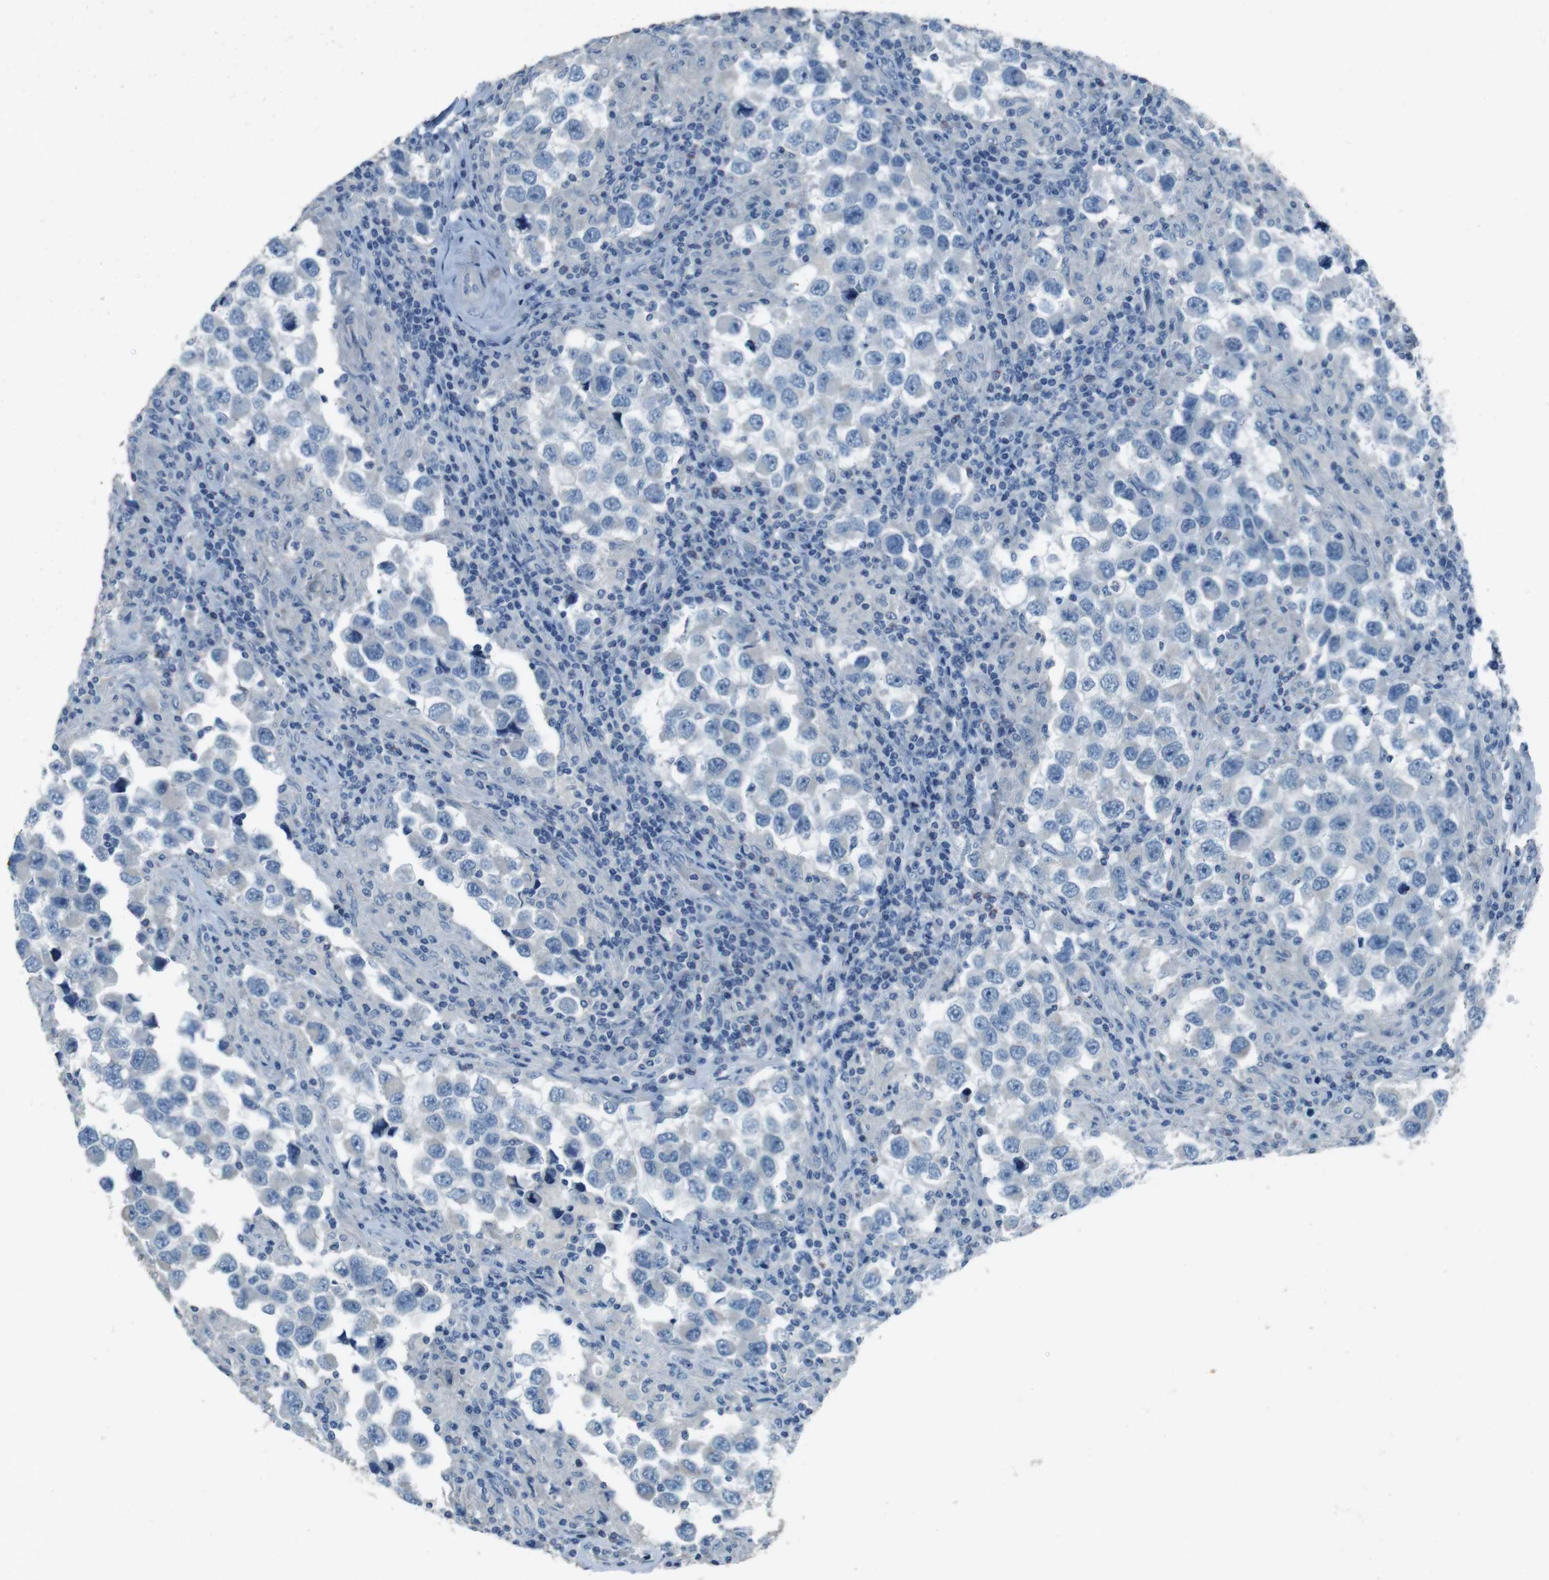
{"staining": {"intensity": "negative", "quantity": "none", "location": "none"}, "tissue": "testis cancer", "cell_type": "Tumor cells", "image_type": "cancer", "snomed": [{"axis": "morphology", "description": "Carcinoma, Embryonal, NOS"}, {"axis": "topography", "description": "Testis"}], "caption": "The micrograph demonstrates no staining of tumor cells in testis cancer. (DAB immunohistochemistry (IHC) with hematoxylin counter stain).", "gene": "ENTPD7", "patient": {"sex": "male", "age": 21}}